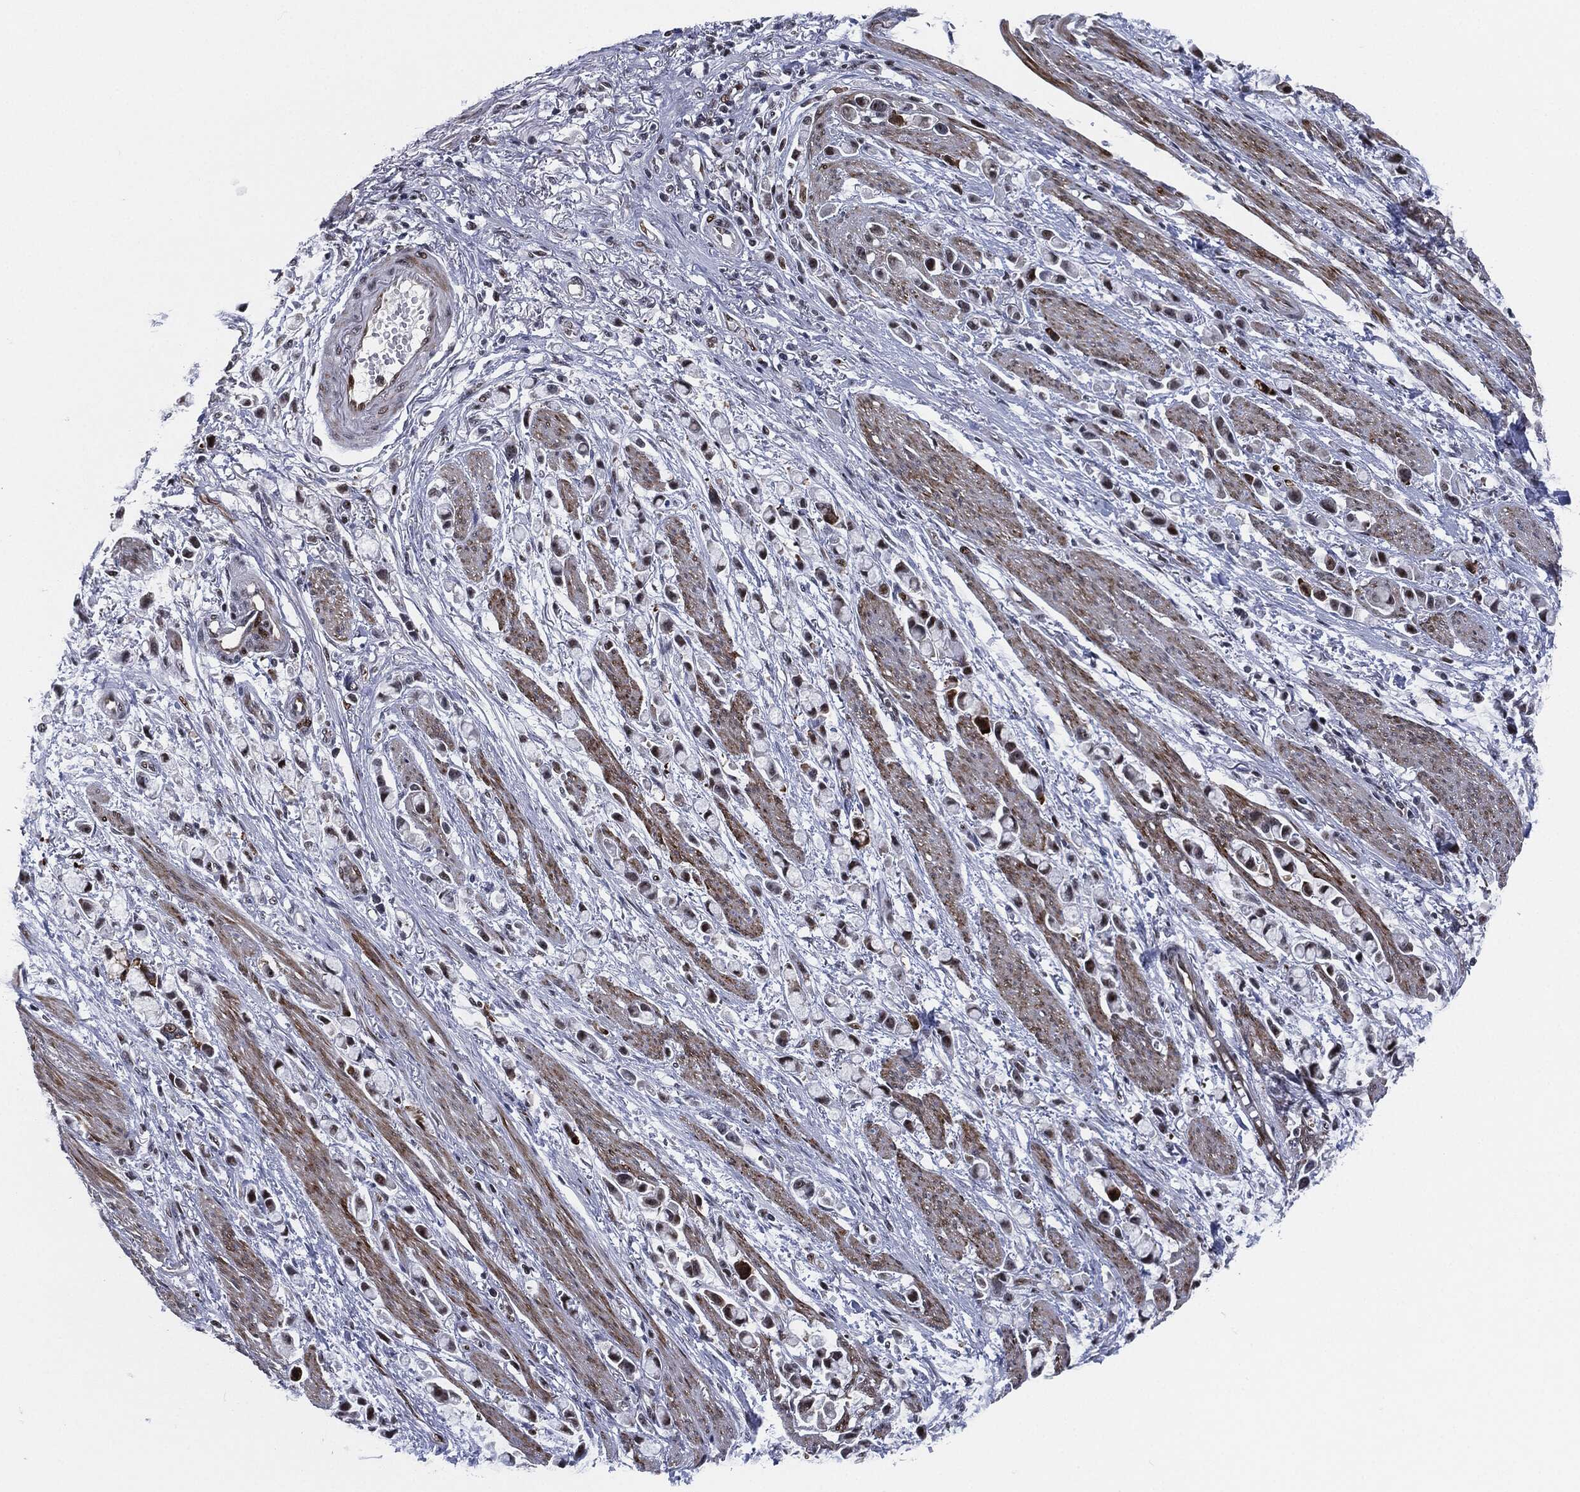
{"staining": {"intensity": "strong", "quantity": "<25%", "location": "nuclear"}, "tissue": "stomach cancer", "cell_type": "Tumor cells", "image_type": "cancer", "snomed": [{"axis": "morphology", "description": "Adenocarcinoma, NOS"}, {"axis": "topography", "description": "Stomach"}], "caption": "Protein analysis of adenocarcinoma (stomach) tissue demonstrates strong nuclear staining in about <25% of tumor cells.", "gene": "AKT2", "patient": {"sex": "female", "age": 81}}